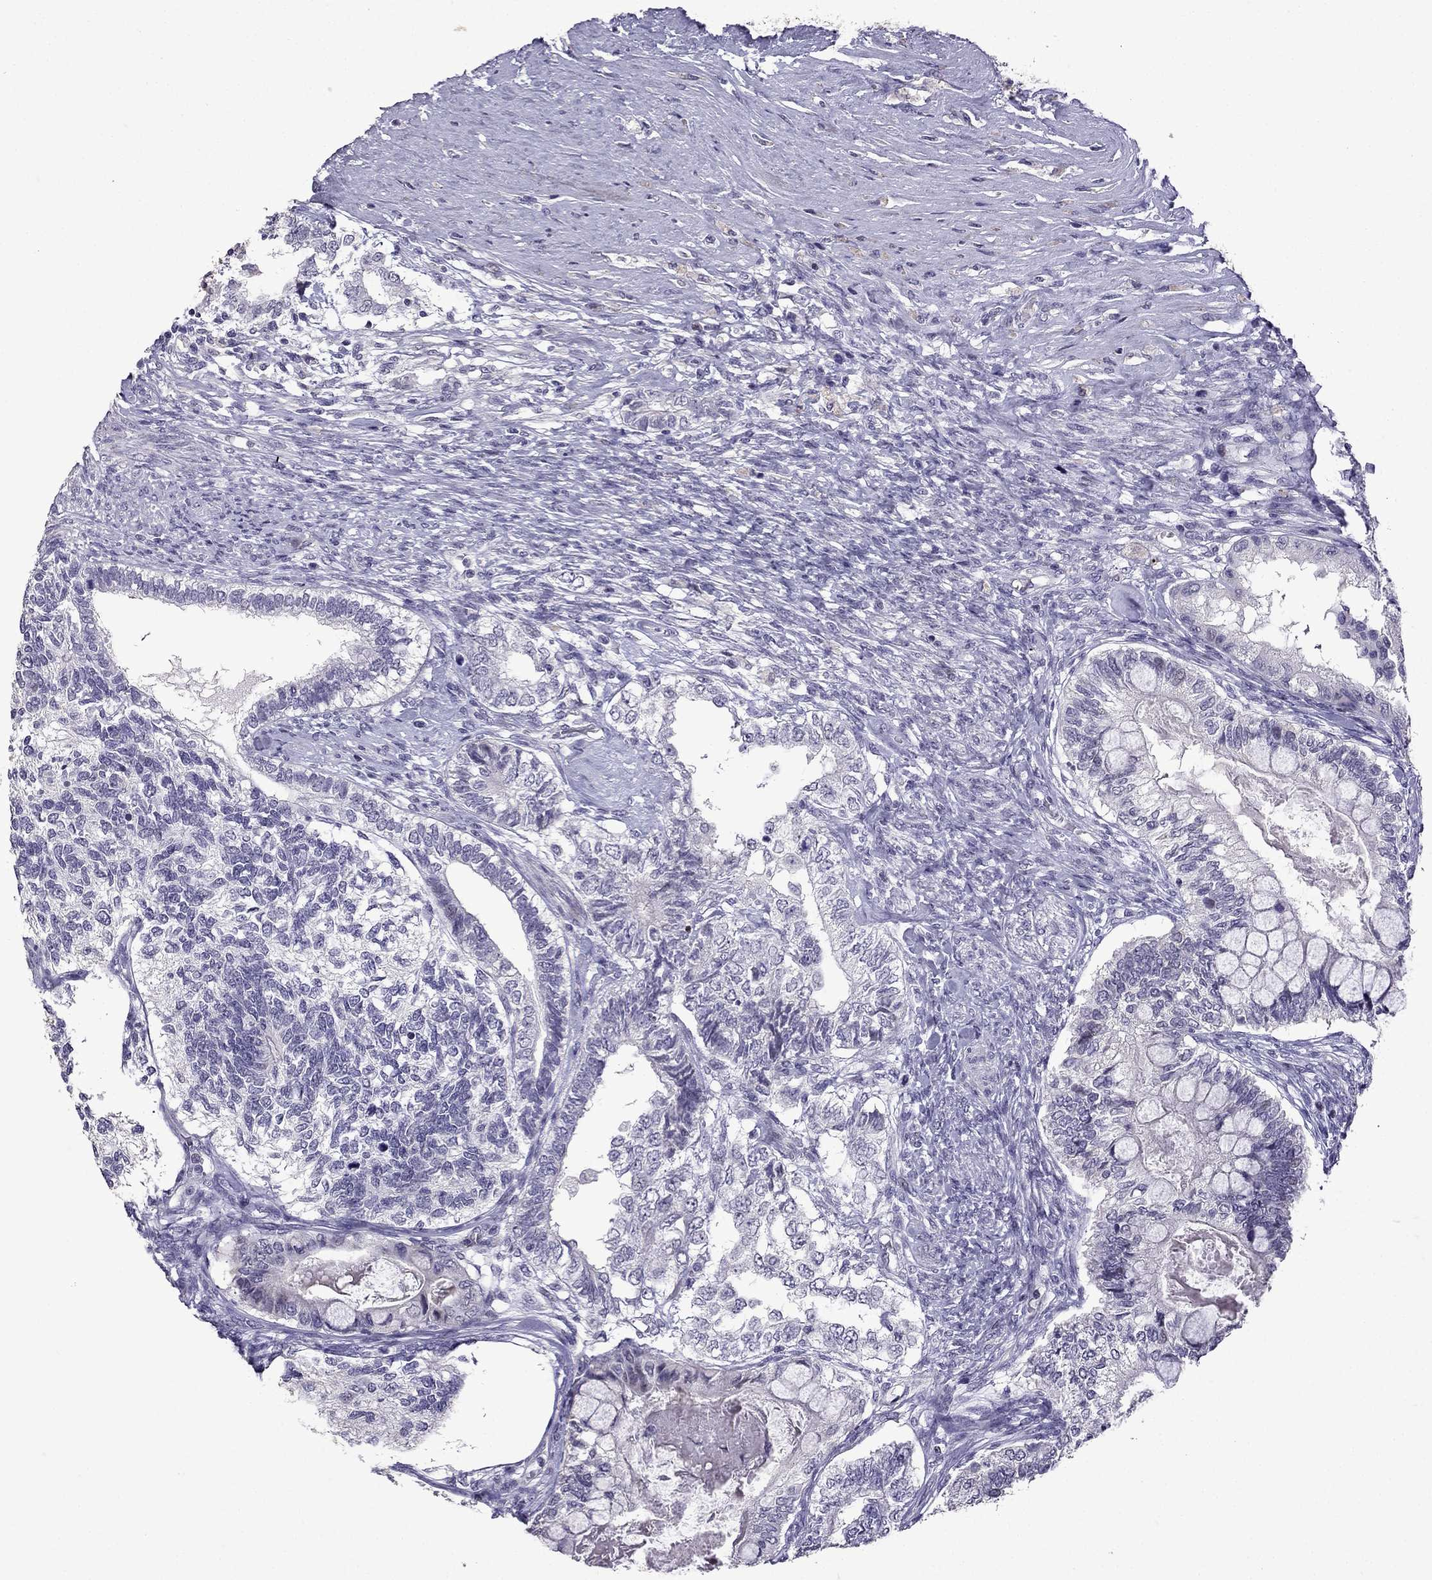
{"staining": {"intensity": "negative", "quantity": "none", "location": "none"}, "tissue": "testis cancer", "cell_type": "Tumor cells", "image_type": "cancer", "snomed": [{"axis": "morphology", "description": "Seminoma, NOS"}, {"axis": "morphology", "description": "Carcinoma, Embryonal, NOS"}, {"axis": "topography", "description": "Testis"}], "caption": "This image is of embryonal carcinoma (testis) stained with IHC to label a protein in brown with the nuclei are counter-stained blue. There is no staining in tumor cells.", "gene": "TTN", "patient": {"sex": "male", "age": 41}}